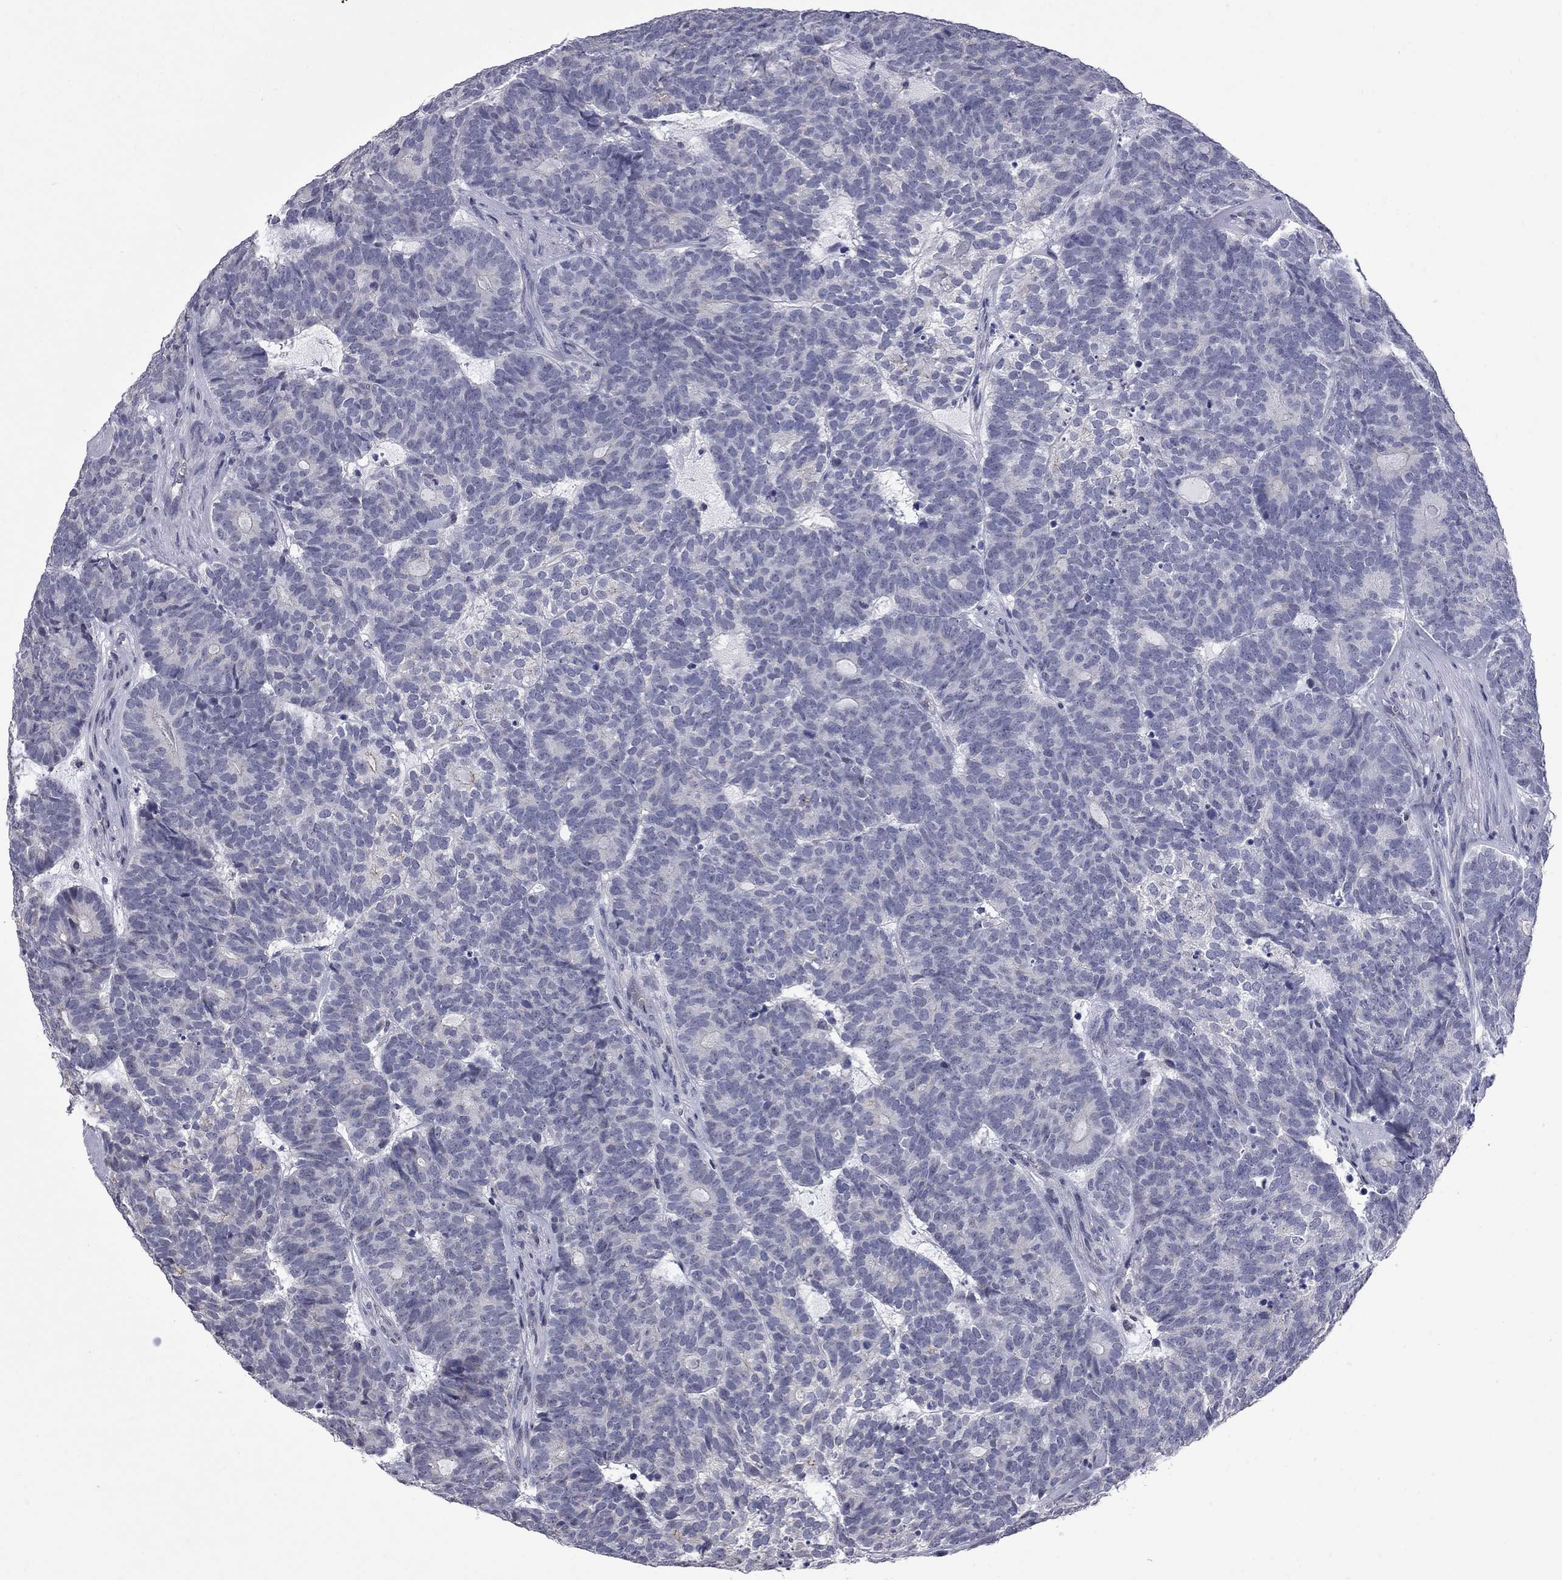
{"staining": {"intensity": "negative", "quantity": "none", "location": "none"}, "tissue": "head and neck cancer", "cell_type": "Tumor cells", "image_type": "cancer", "snomed": [{"axis": "morphology", "description": "Adenocarcinoma, NOS"}, {"axis": "topography", "description": "Head-Neck"}], "caption": "The histopathology image displays no staining of tumor cells in adenocarcinoma (head and neck).", "gene": "HTR4", "patient": {"sex": "female", "age": 81}}